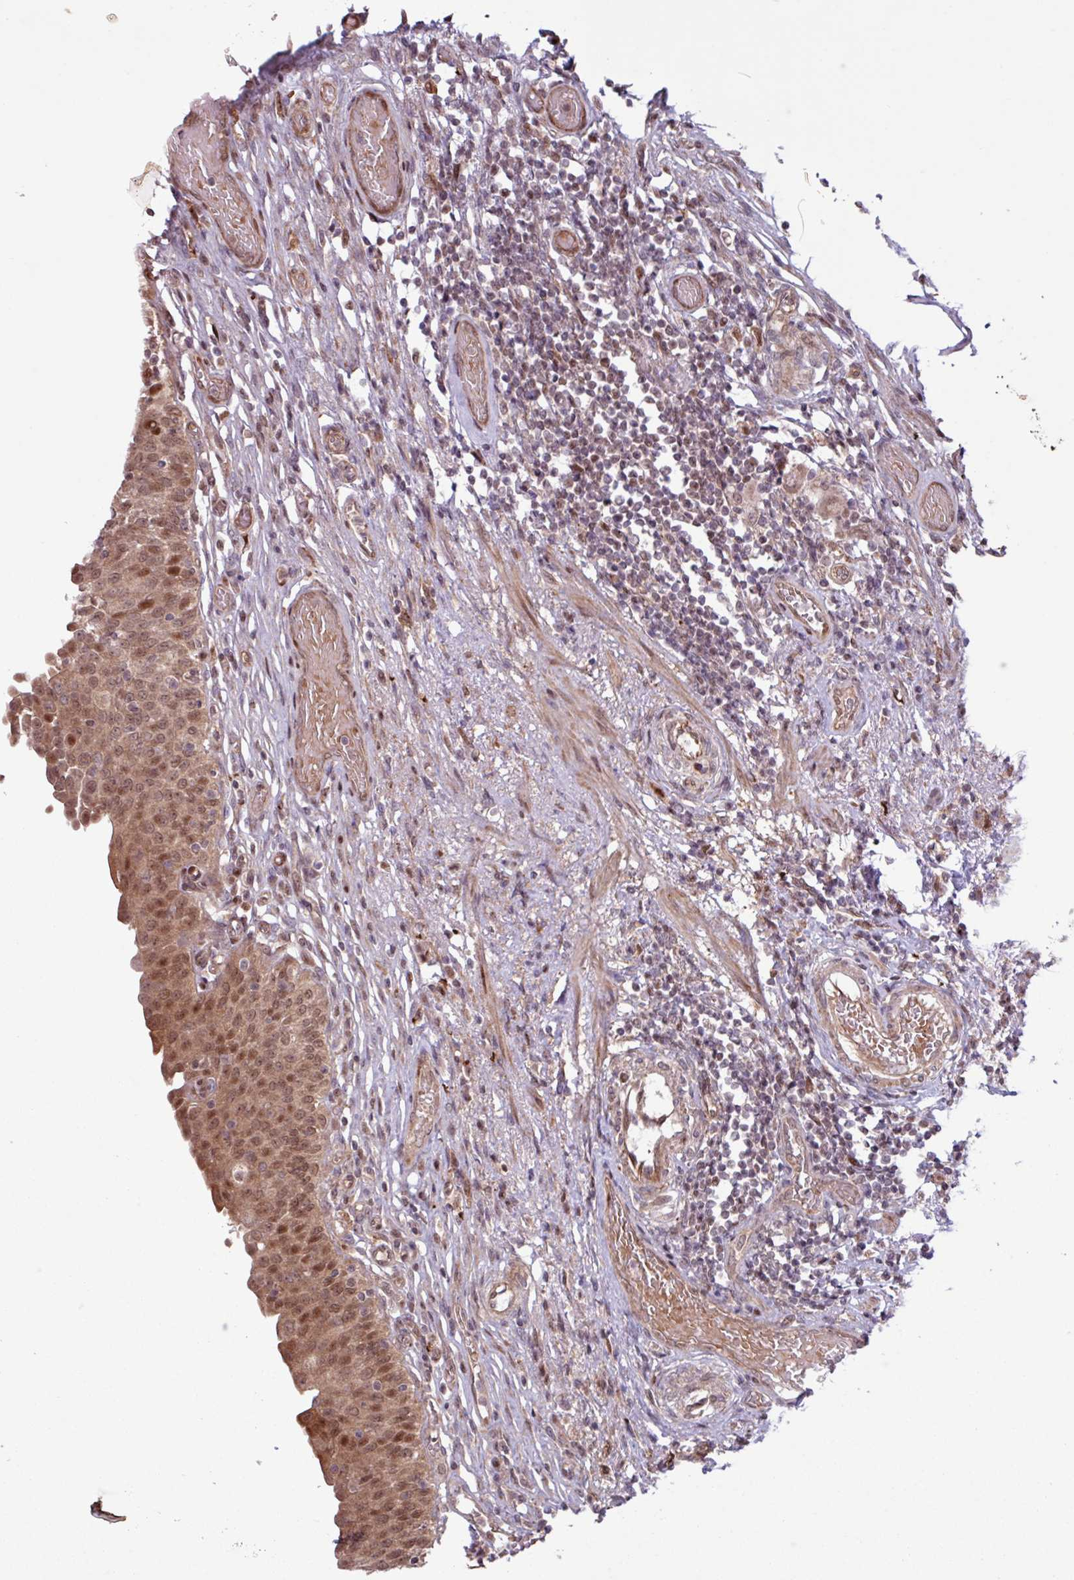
{"staining": {"intensity": "weak", "quantity": ">75%", "location": "cytoplasmic/membranous,nuclear"}, "tissue": "urinary bladder", "cell_type": "Urothelial cells", "image_type": "normal", "snomed": [{"axis": "morphology", "description": "Normal tissue, NOS"}, {"axis": "topography", "description": "Urinary bladder"}], "caption": "Protein expression analysis of unremarkable urinary bladder demonstrates weak cytoplasmic/membranous,nuclear expression in about >75% of urothelial cells.", "gene": "PDPR", "patient": {"sex": "male", "age": 71}}